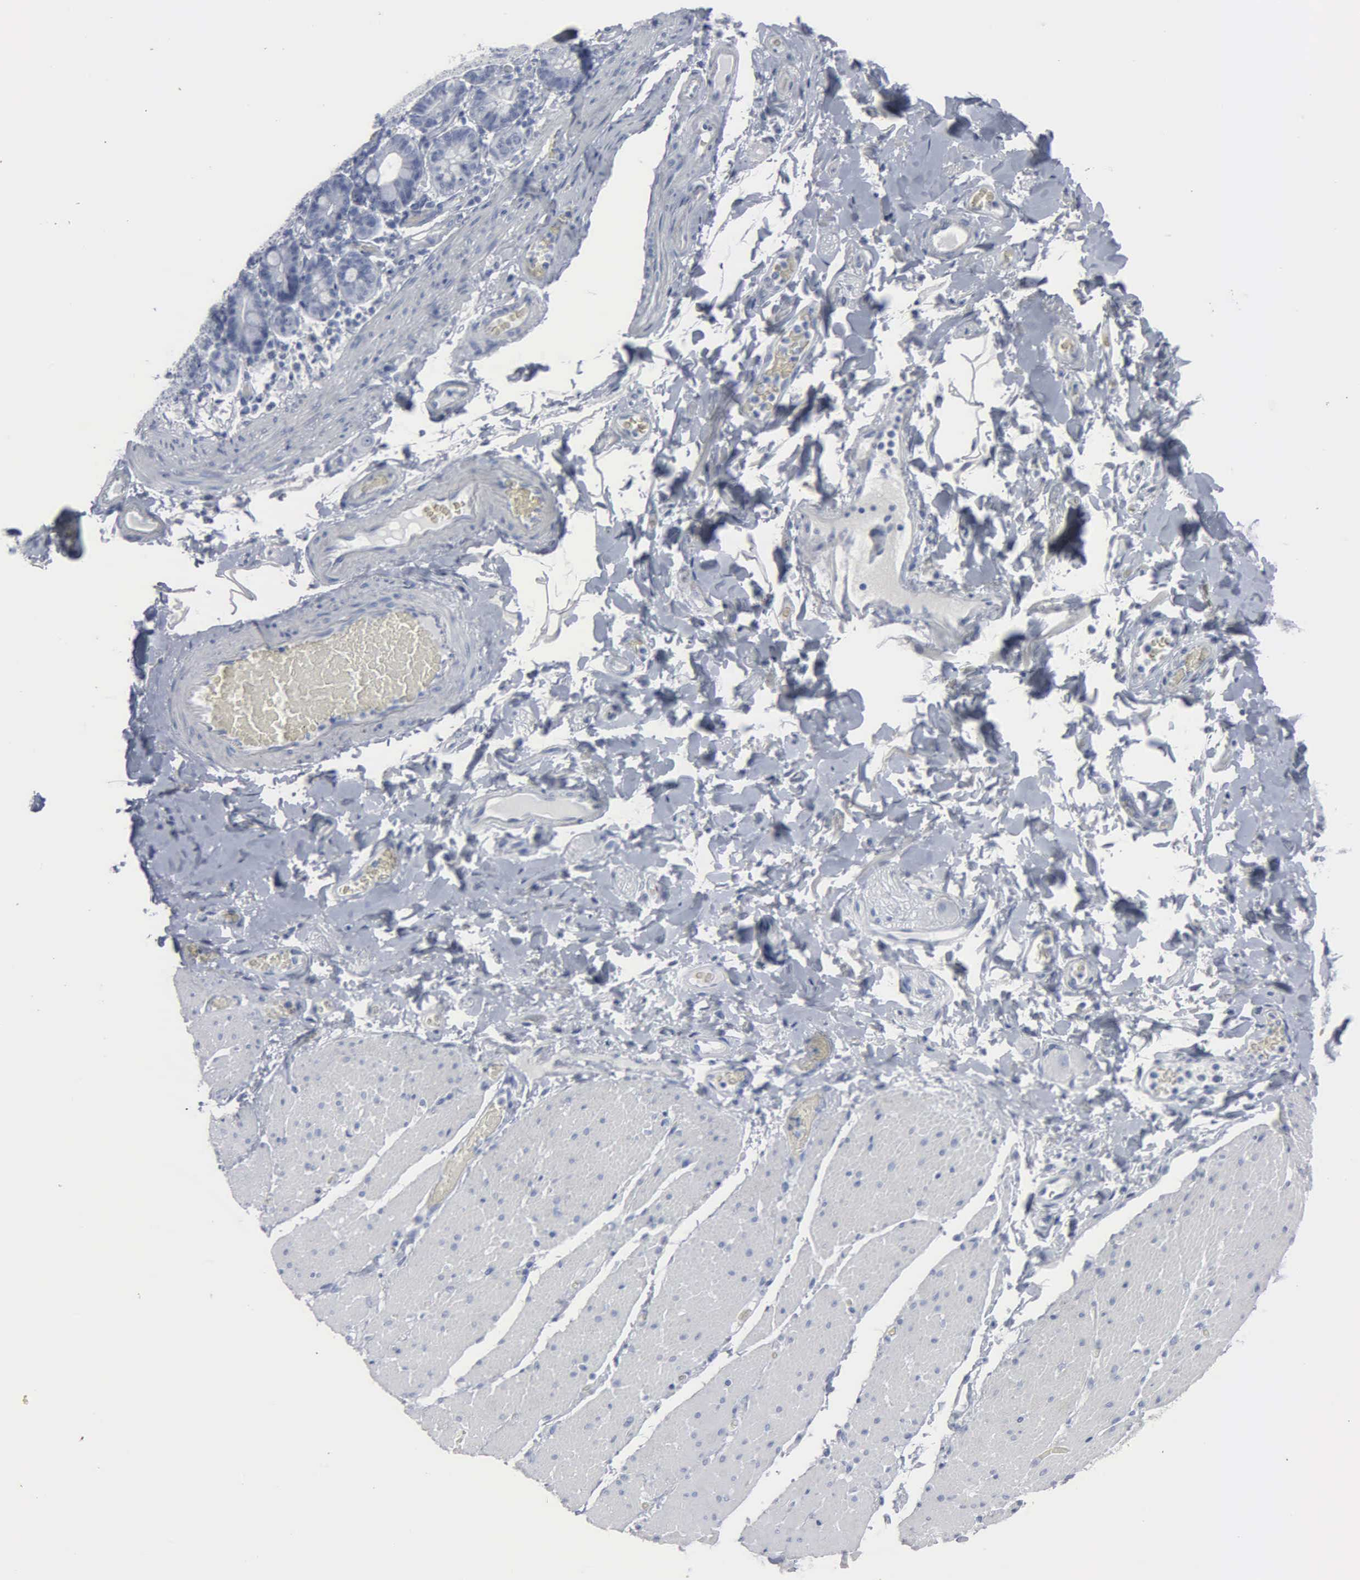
{"staining": {"intensity": "negative", "quantity": "none", "location": "none"}, "tissue": "adipose tissue", "cell_type": "Adipocytes", "image_type": "normal", "snomed": [{"axis": "morphology", "description": "Normal tissue, NOS"}, {"axis": "topography", "description": "Duodenum"}], "caption": "A high-resolution histopathology image shows immunohistochemistry staining of normal adipose tissue, which shows no significant staining in adipocytes. Brightfield microscopy of IHC stained with DAB (brown) and hematoxylin (blue), captured at high magnification.", "gene": "DMD", "patient": {"sex": "male", "age": 63}}